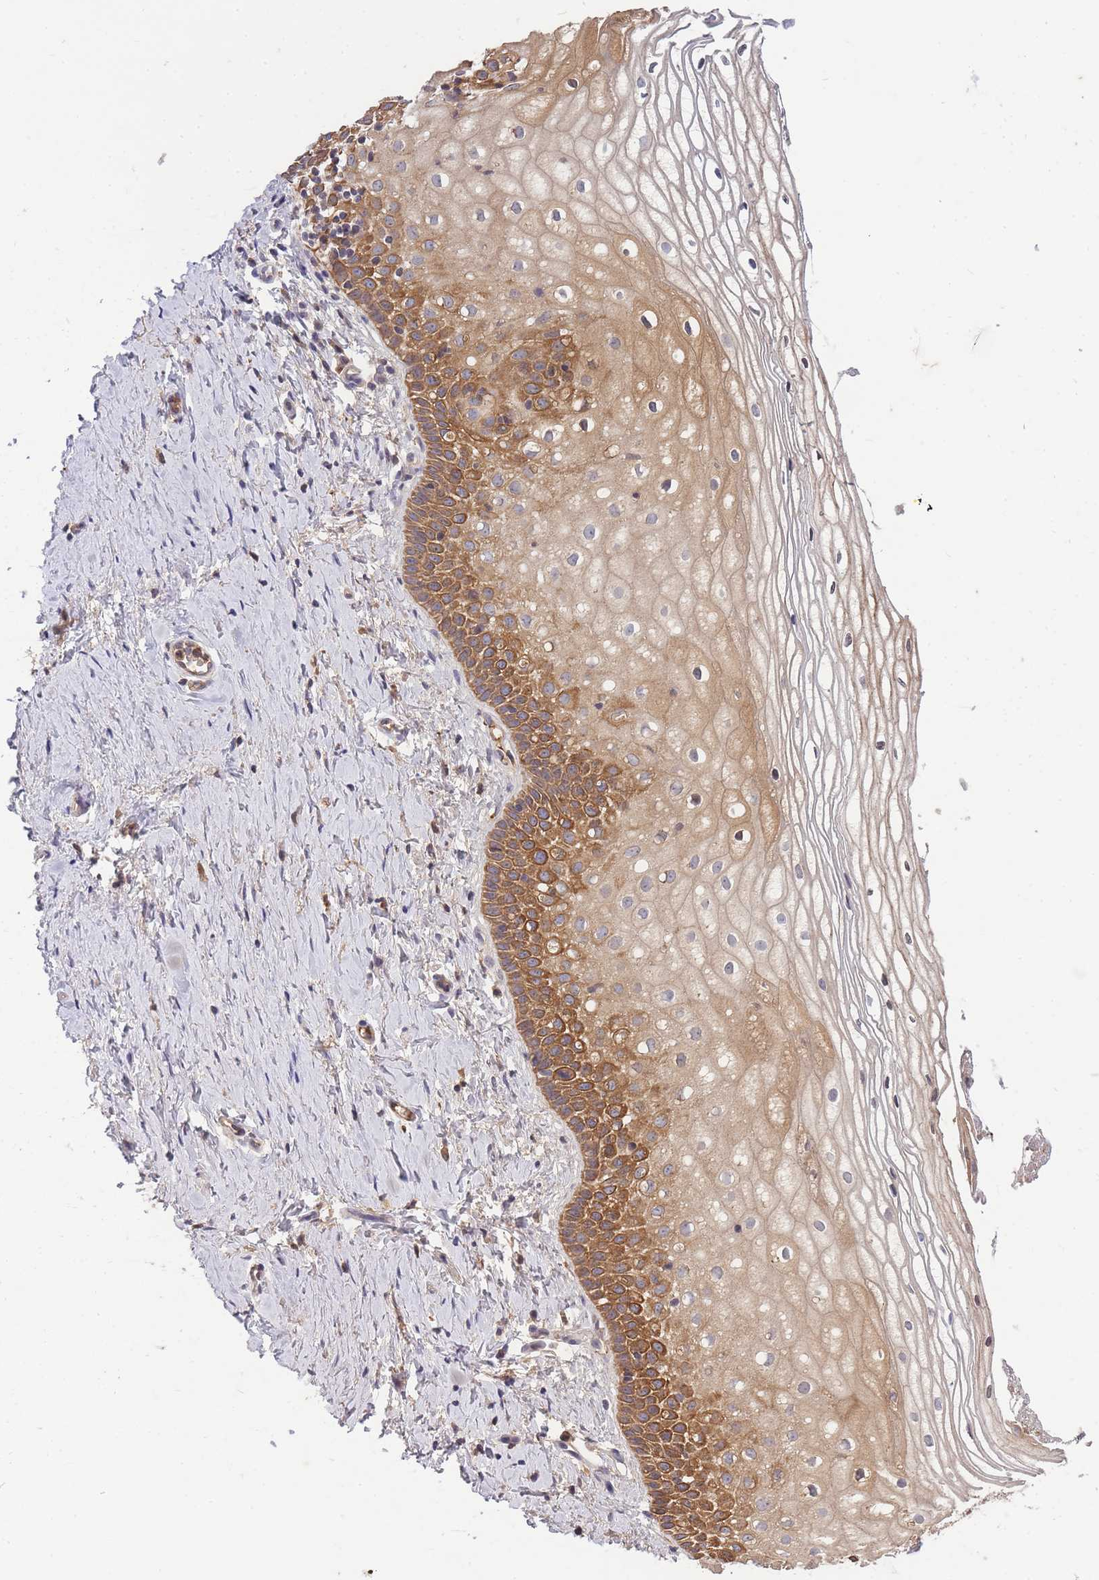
{"staining": {"intensity": "moderate", "quantity": ">75%", "location": "cytoplasmic/membranous"}, "tissue": "vagina", "cell_type": "Squamous epithelial cells", "image_type": "normal", "snomed": [{"axis": "morphology", "description": "Normal tissue, NOS"}, {"axis": "topography", "description": "Vagina"}], "caption": "Vagina stained for a protein (brown) demonstrates moderate cytoplasmic/membranous positive positivity in about >75% of squamous epithelial cells.", "gene": "RALGDS", "patient": {"sex": "female", "age": 56}}